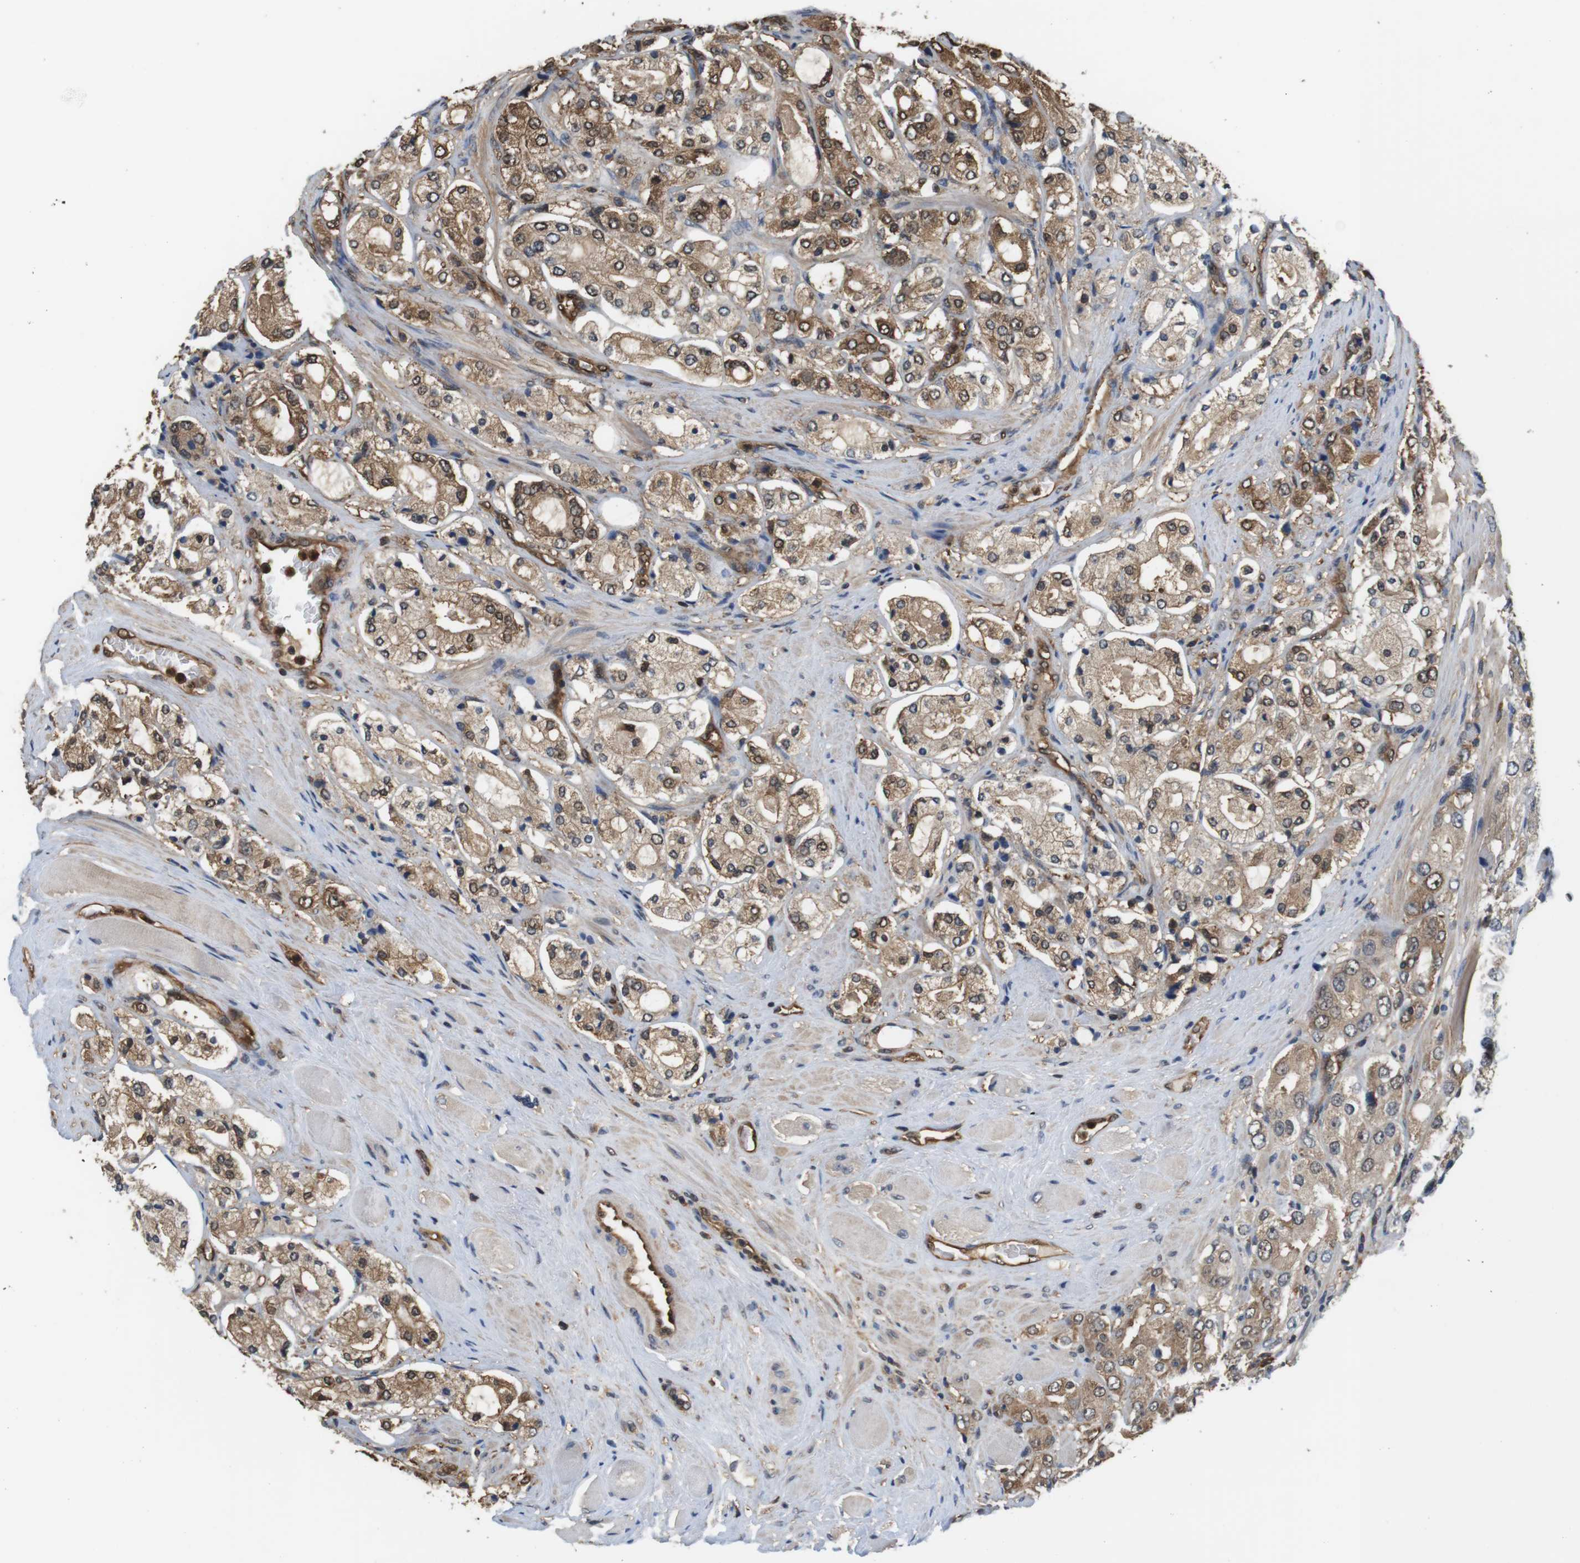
{"staining": {"intensity": "moderate", "quantity": ">75%", "location": "cytoplasmic/membranous,nuclear"}, "tissue": "prostate cancer", "cell_type": "Tumor cells", "image_type": "cancer", "snomed": [{"axis": "morphology", "description": "Adenocarcinoma, High grade"}, {"axis": "topography", "description": "Prostate"}], "caption": "The image displays a brown stain indicating the presence of a protein in the cytoplasmic/membranous and nuclear of tumor cells in prostate cancer (high-grade adenocarcinoma).", "gene": "LDHA", "patient": {"sex": "male", "age": 65}}